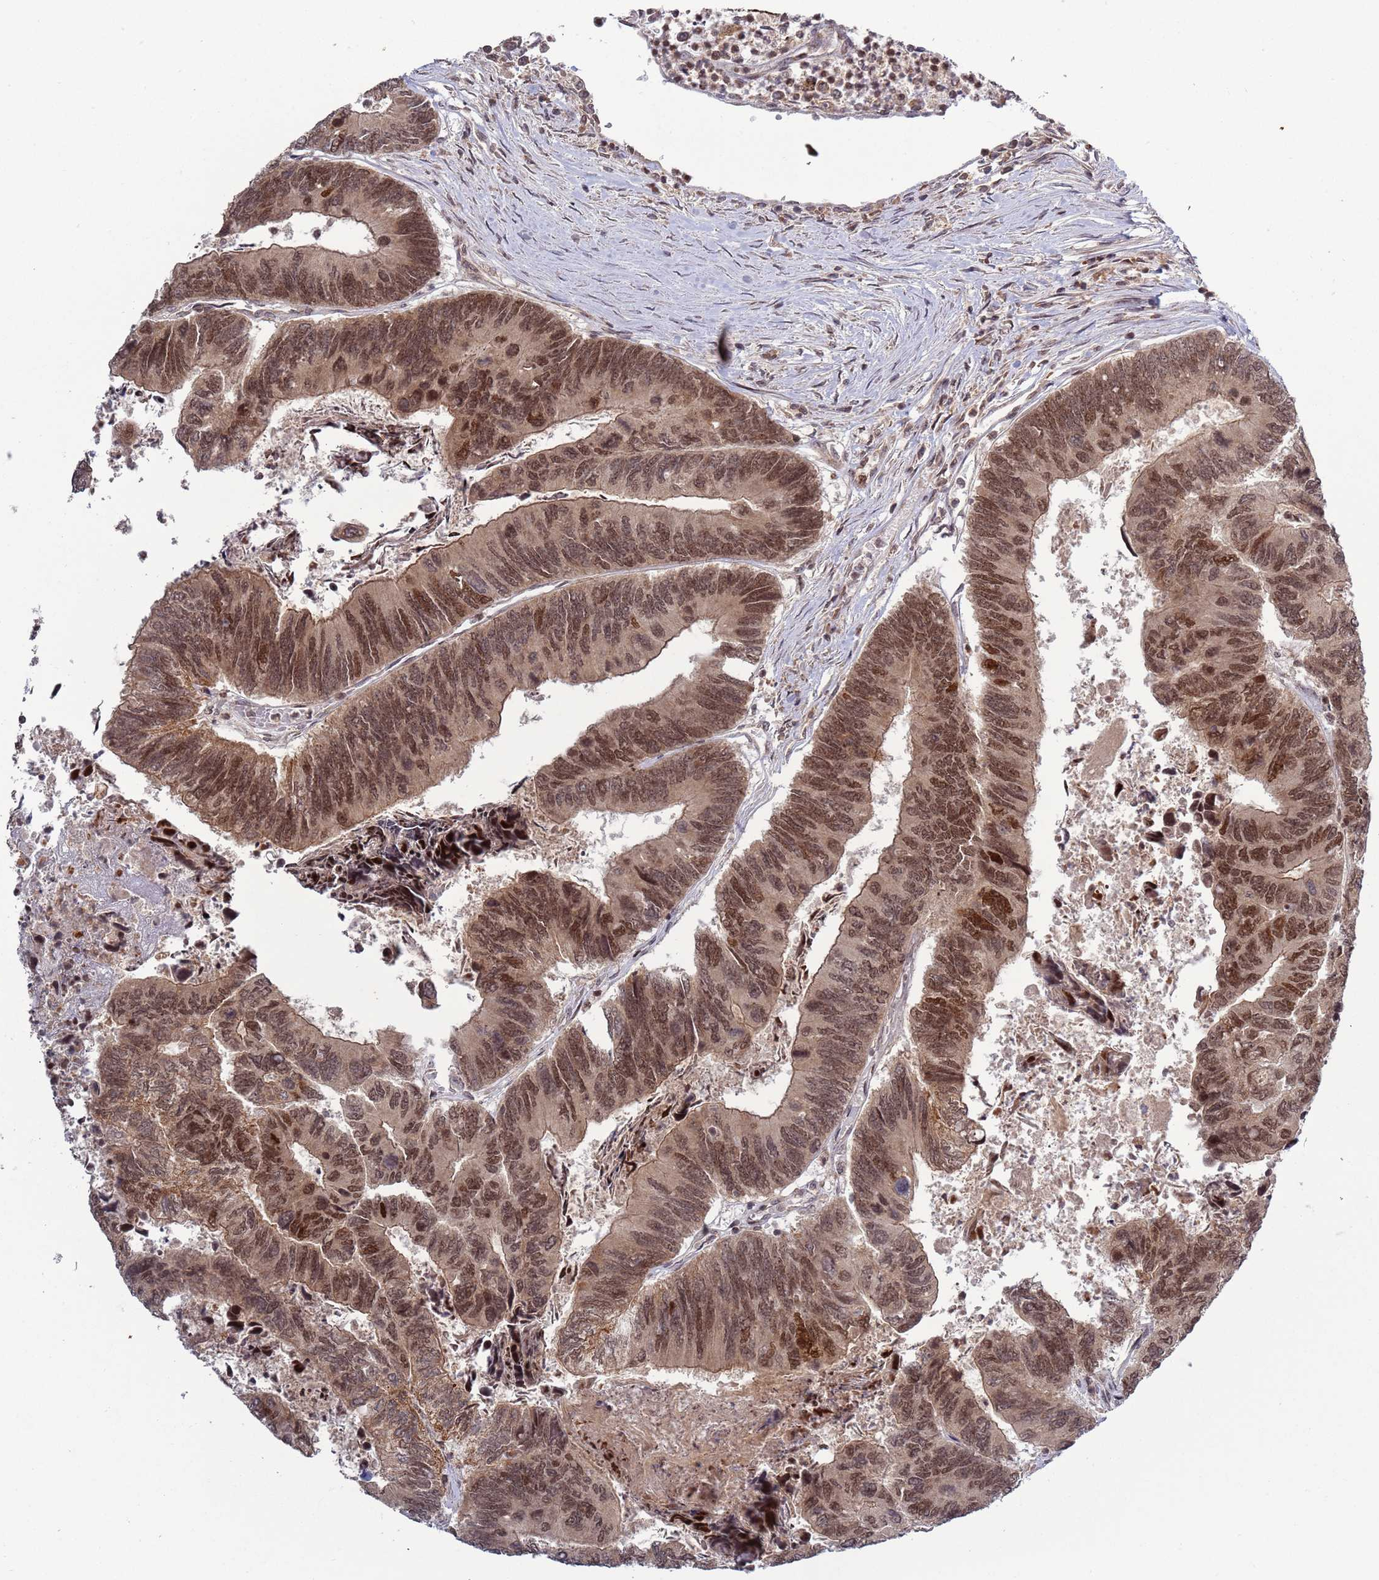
{"staining": {"intensity": "moderate", "quantity": ">75%", "location": "nuclear"}, "tissue": "colorectal cancer", "cell_type": "Tumor cells", "image_type": "cancer", "snomed": [{"axis": "morphology", "description": "Adenocarcinoma, NOS"}, {"axis": "topography", "description": "Colon"}], "caption": "Protein staining of adenocarcinoma (colorectal) tissue reveals moderate nuclear expression in about >75% of tumor cells.", "gene": "RCOR2", "patient": {"sex": "female", "age": 67}}